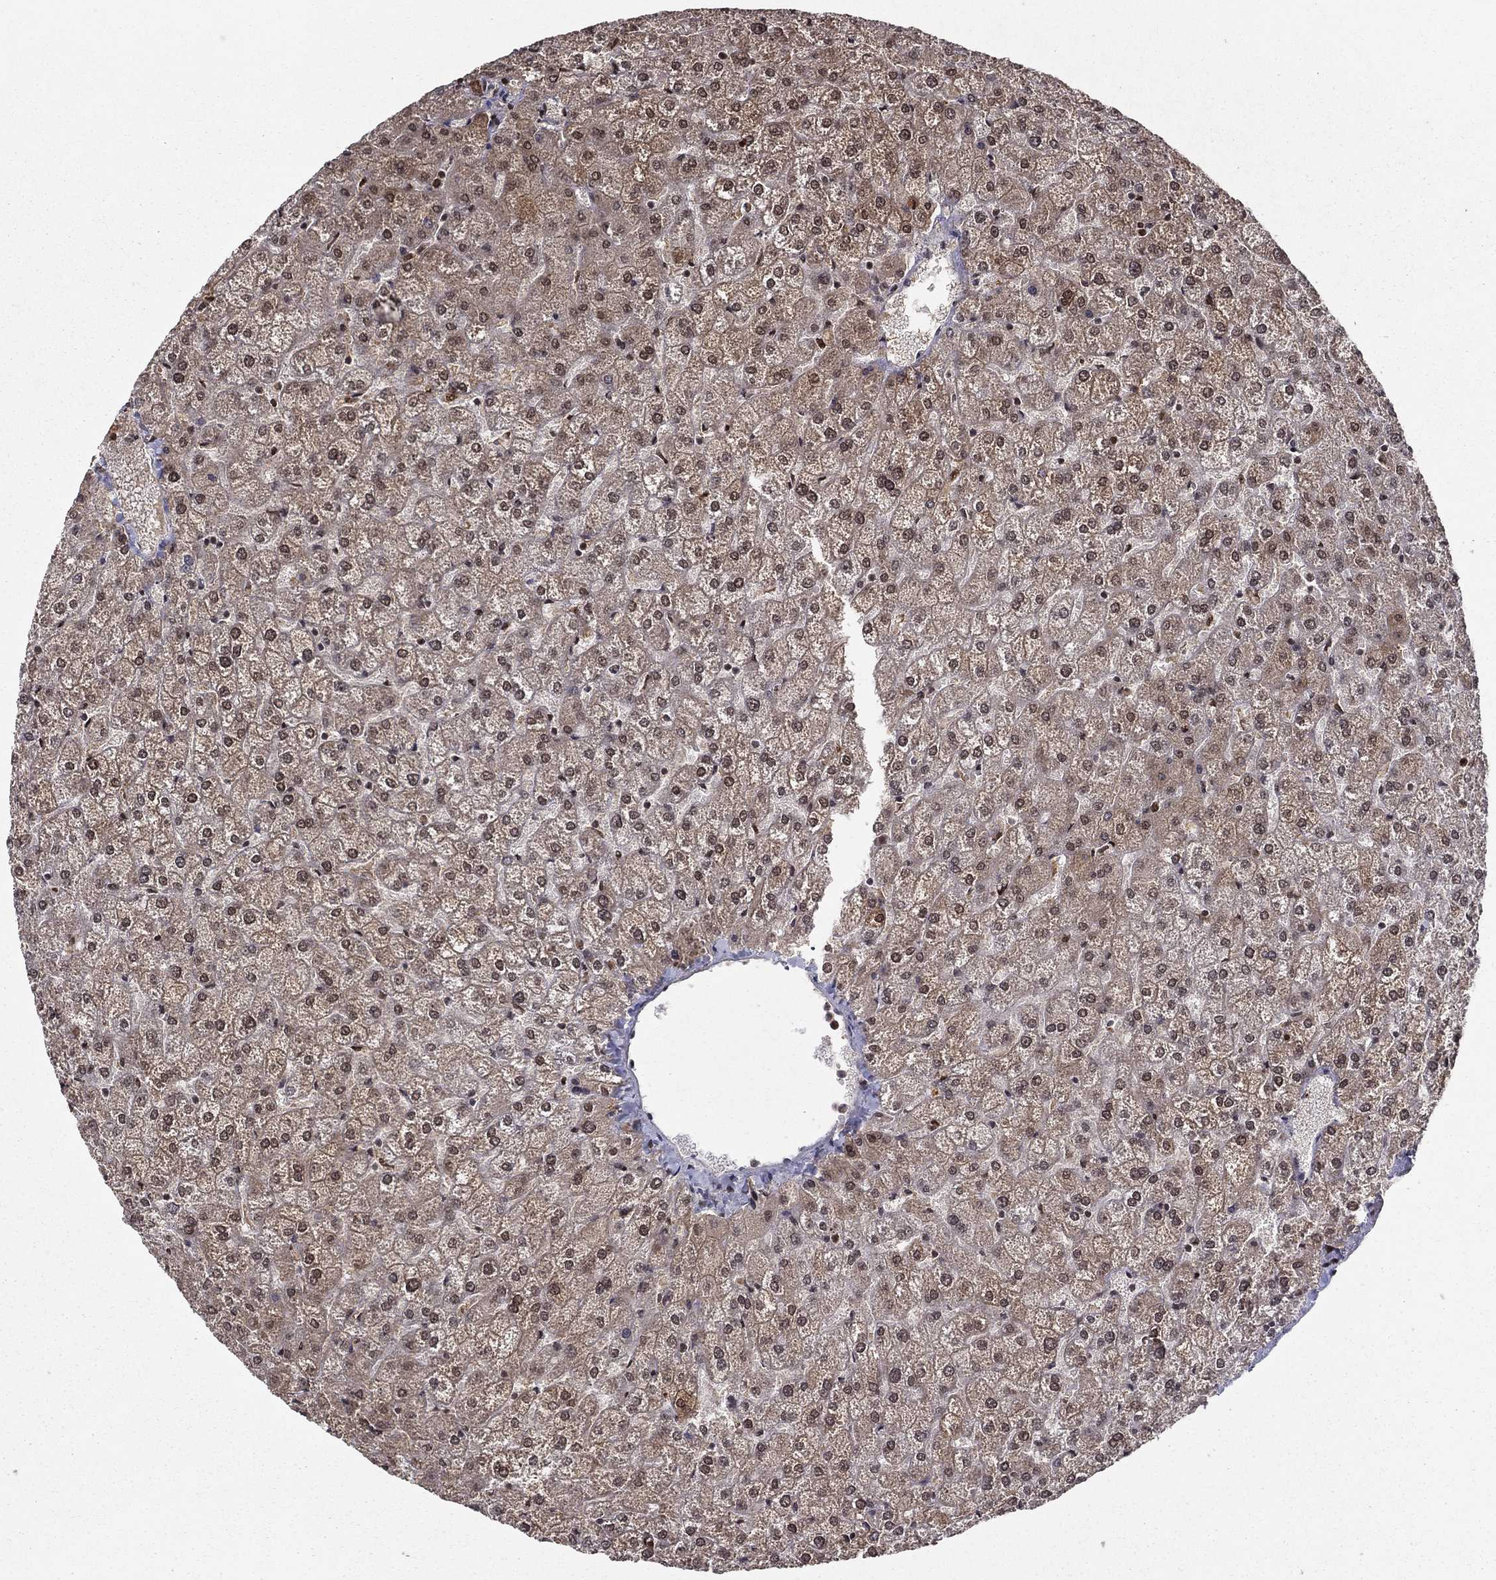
{"staining": {"intensity": "moderate", "quantity": "25%-75%", "location": "cytoplasmic/membranous"}, "tissue": "liver", "cell_type": "Cholangiocytes", "image_type": "normal", "snomed": [{"axis": "morphology", "description": "Normal tissue, NOS"}, {"axis": "topography", "description": "Liver"}], "caption": "Immunohistochemistry of normal liver exhibits medium levels of moderate cytoplasmic/membranous staining in approximately 25%-75% of cholangiocytes. (DAB = brown stain, brightfield microscopy at high magnification).", "gene": "CDCA7L", "patient": {"sex": "female", "age": 32}}